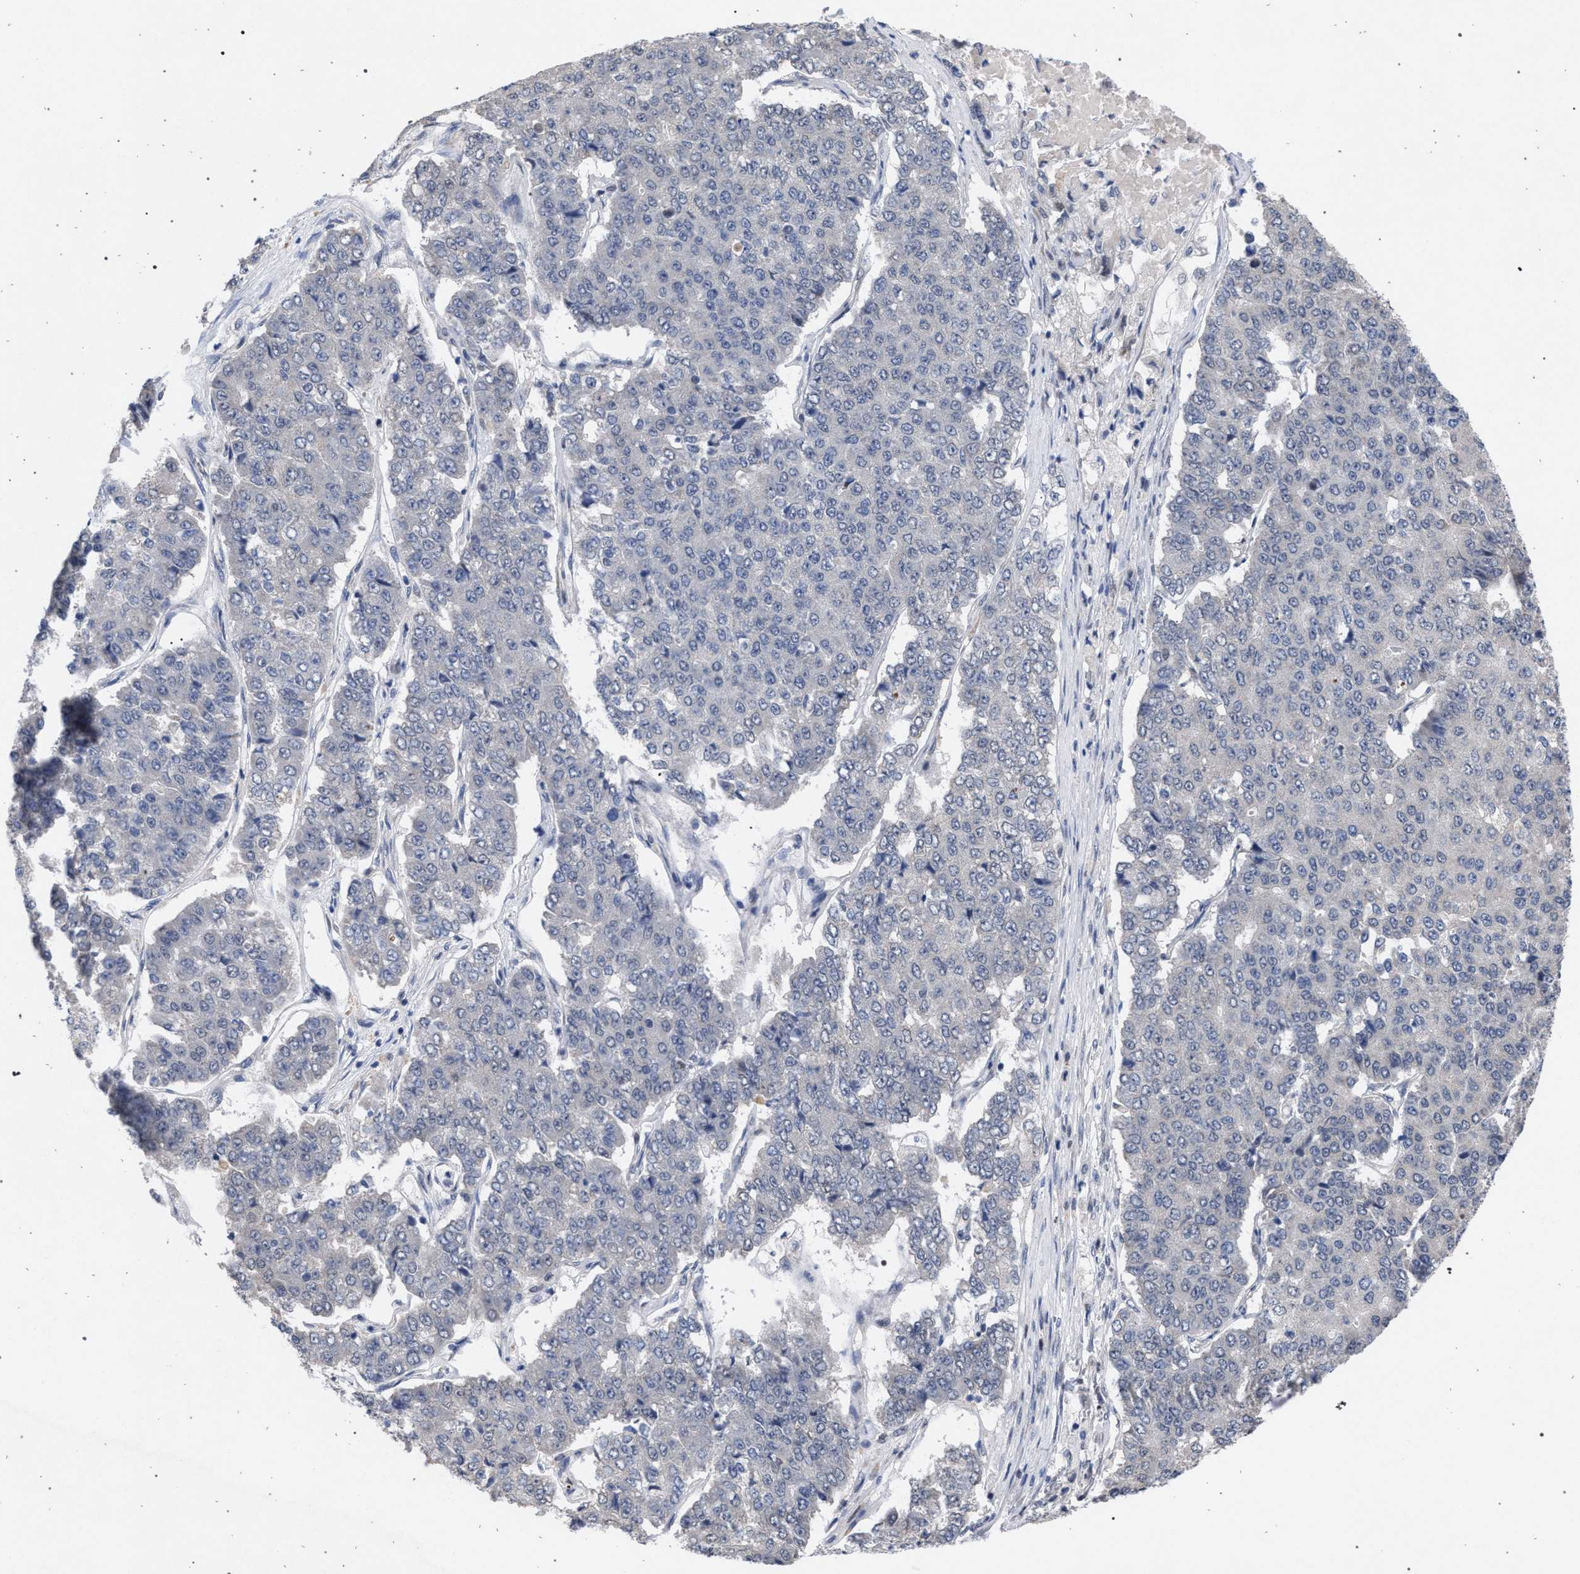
{"staining": {"intensity": "negative", "quantity": "none", "location": "none"}, "tissue": "pancreatic cancer", "cell_type": "Tumor cells", "image_type": "cancer", "snomed": [{"axis": "morphology", "description": "Adenocarcinoma, NOS"}, {"axis": "topography", "description": "Pancreas"}], "caption": "The photomicrograph displays no significant positivity in tumor cells of adenocarcinoma (pancreatic).", "gene": "GOLGA2", "patient": {"sex": "male", "age": 50}}